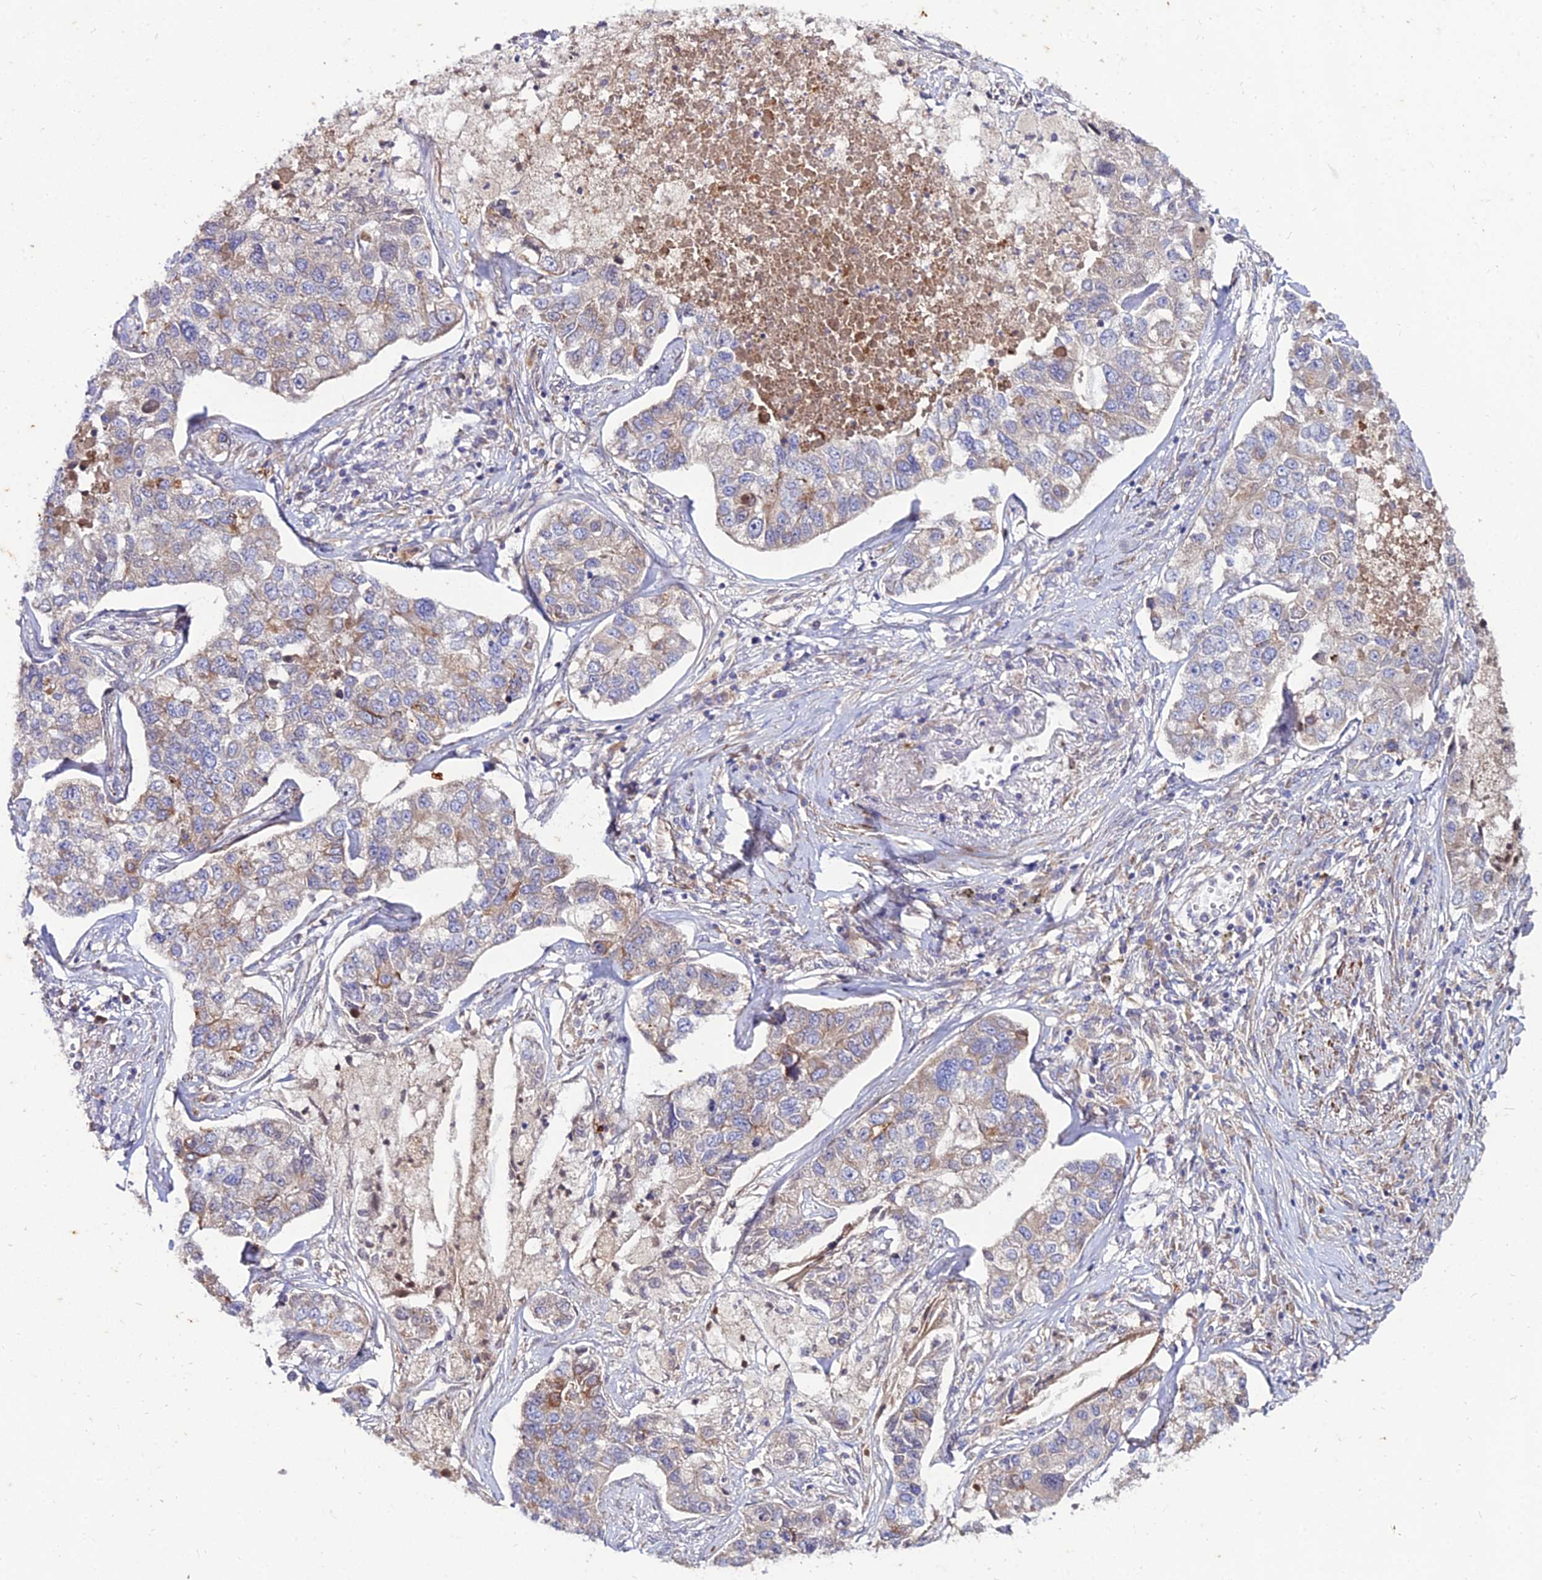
{"staining": {"intensity": "weak", "quantity": "<25%", "location": "cytoplasmic/membranous"}, "tissue": "lung cancer", "cell_type": "Tumor cells", "image_type": "cancer", "snomed": [{"axis": "morphology", "description": "Adenocarcinoma, NOS"}, {"axis": "topography", "description": "Lung"}], "caption": "DAB (3,3'-diaminobenzidine) immunohistochemical staining of human lung cancer displays no significant staining in tumor cells. The staining was performed using DAB (3,3'-diaminobenzidine) to visualize the protein expression in brown, while the nuclei were stained in blue with hematoxylin (Magnification: 20x).", "gene": "ARL6IP1", "patient": {"sex": "male", "age": 49}}